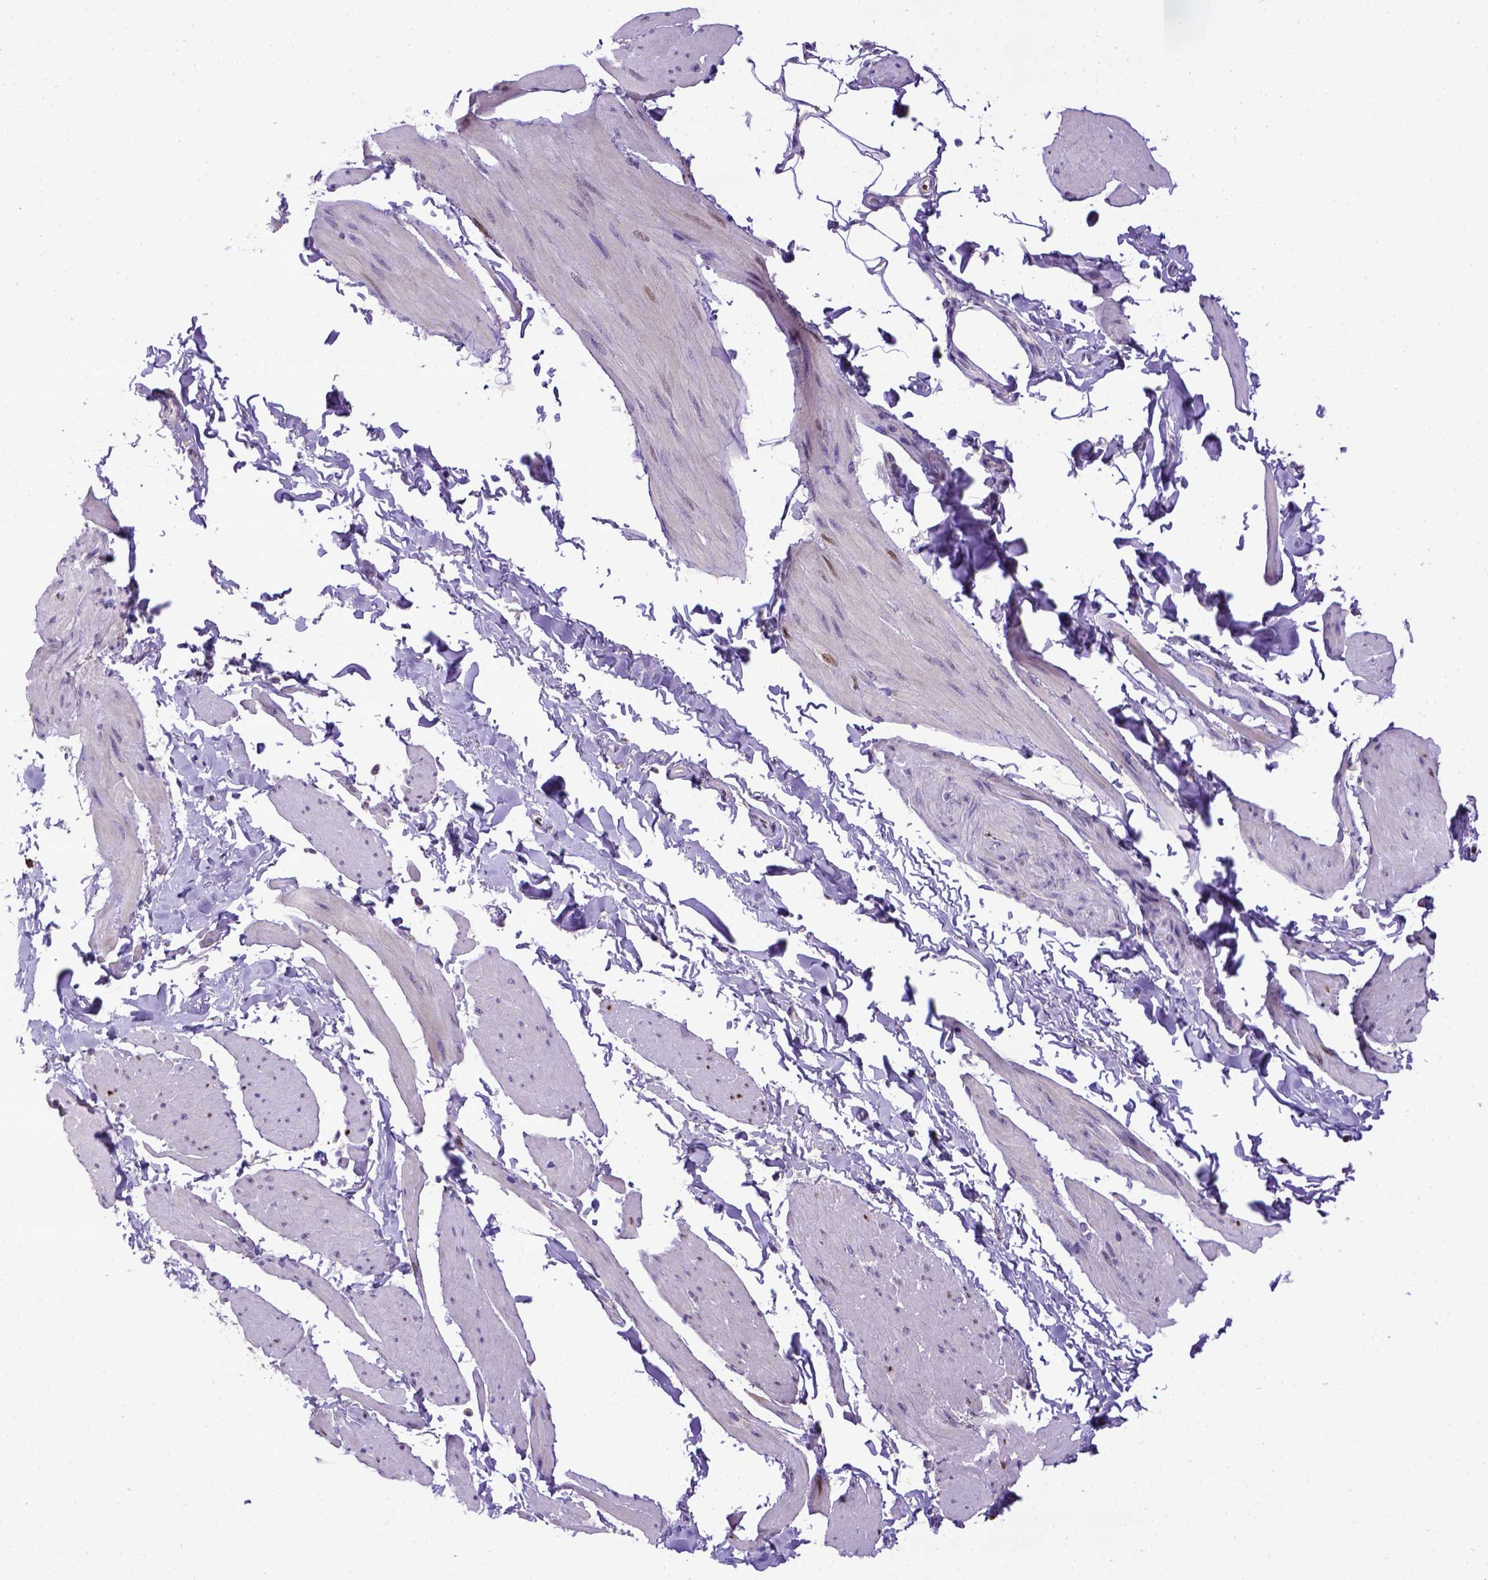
{"staining": {"intensity": "negative", "quantity": "none", "location": "none"}, "tissue": "smooth muscle", "cell_type": "Smooth muscle cells", "image_type": "normal", "snomed": [{"axis": "morphology", "description": "Normal tissue, NOS"}, {"axis": "topography", "description": "Adipose tissue"}, {"axis": "topography", "description": "Smooth muscle"}, {"axis": "topography", "description": "Peripheral nerve tissue"}], "caption": "Immunohistochemistry (IHC) image of normal smooth muscle stained for a protein (brown), which demonstrates no staining in smooth muscle cells.", "gene": "CDKN1A", "patient": {"sex": "male", "age": 83}}